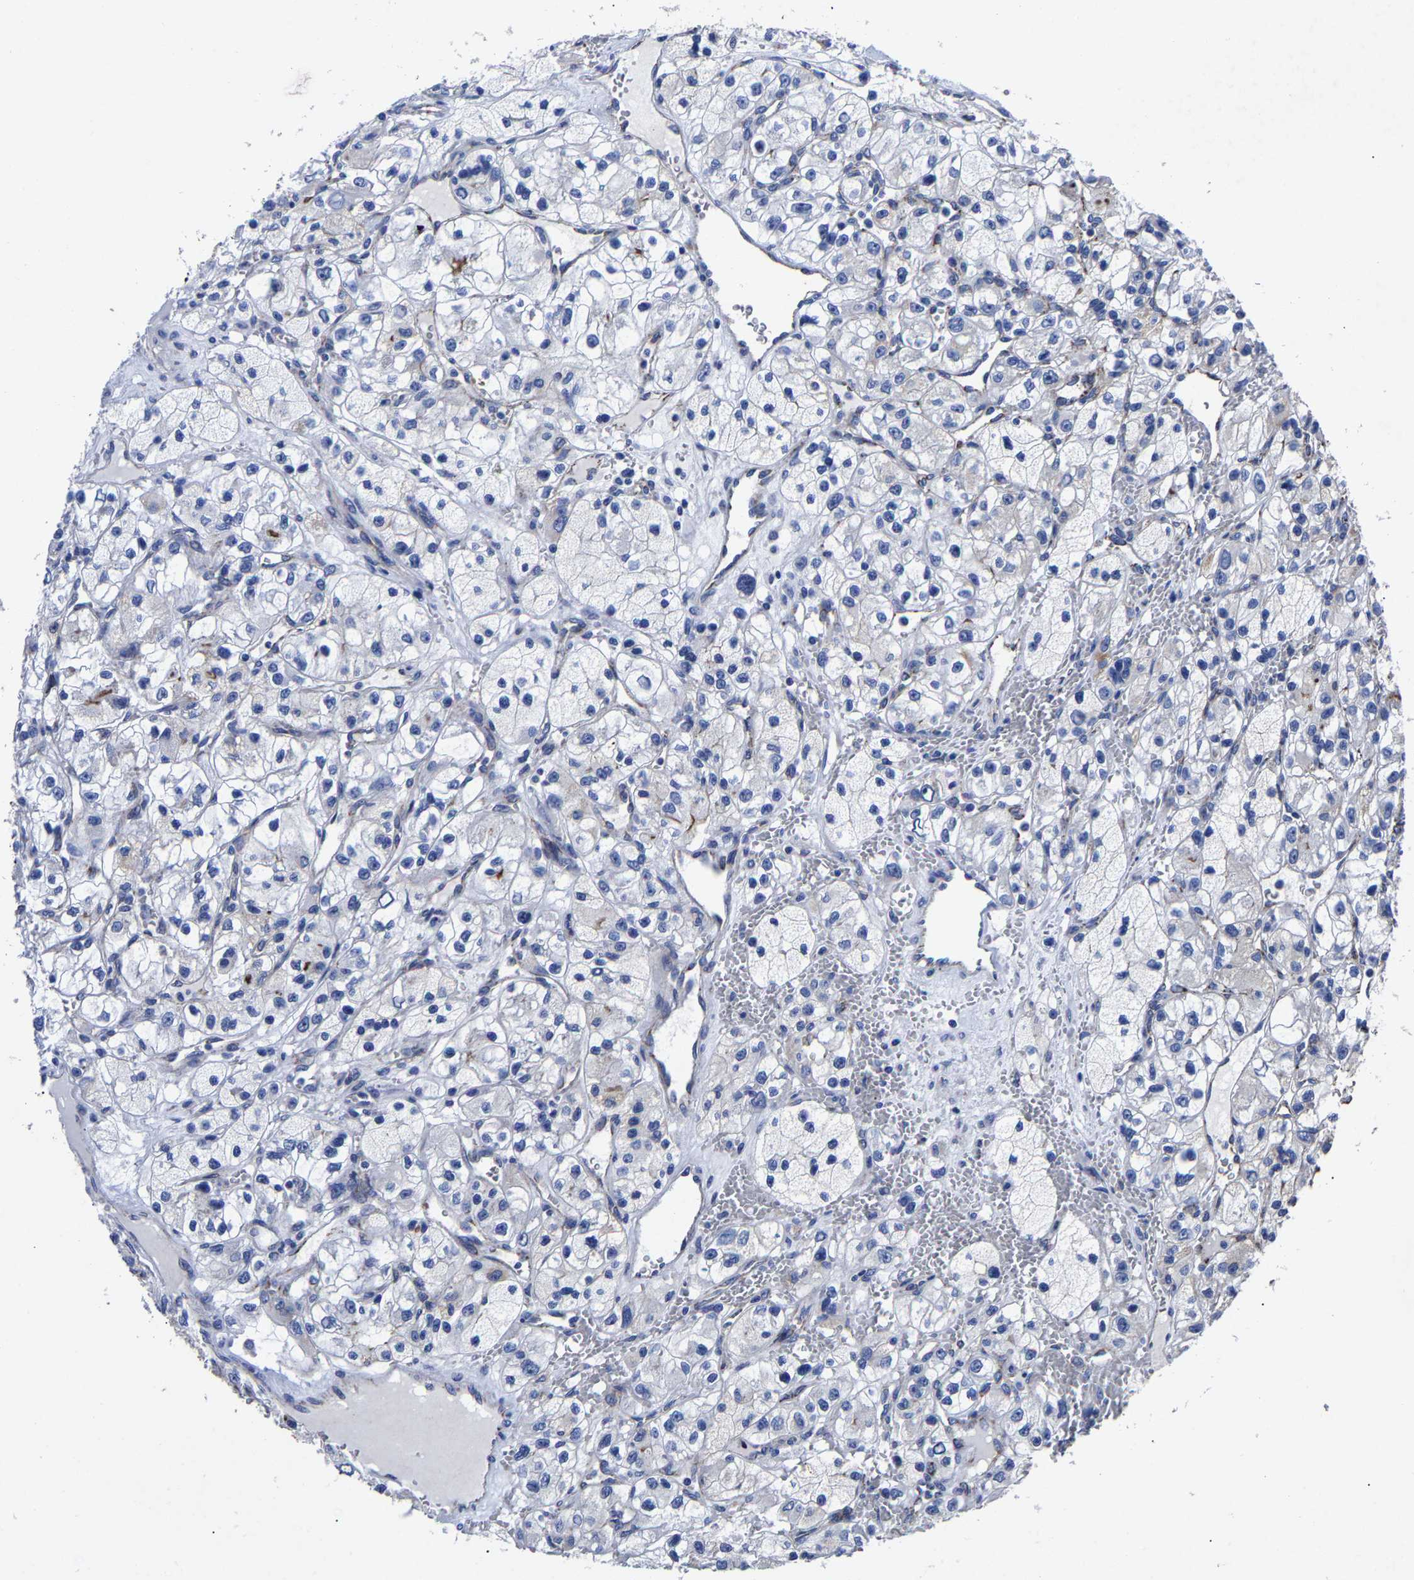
{"staining": {"intensity": "negative", "quantity": "none", "location": "none"}, "tissue": "renal cancer", "cell_type": "Tumor cells", "image_type": "cancer", "snomed": [{"axis": "morphology", "description": "Adenocarcinoma, NOS"}, {"axis": "topography", "description": "Kidney"}], "caption": "High power microscopy micrograph of an immunohistochemistry histopathology image of renal cancer (adenocarcinoma), revealing no significant positivity in tumor cells. (DAB immunohistochemistry, high magnification).", "gene": "AASS", "patient": {"sex": "female", "age": 57}}